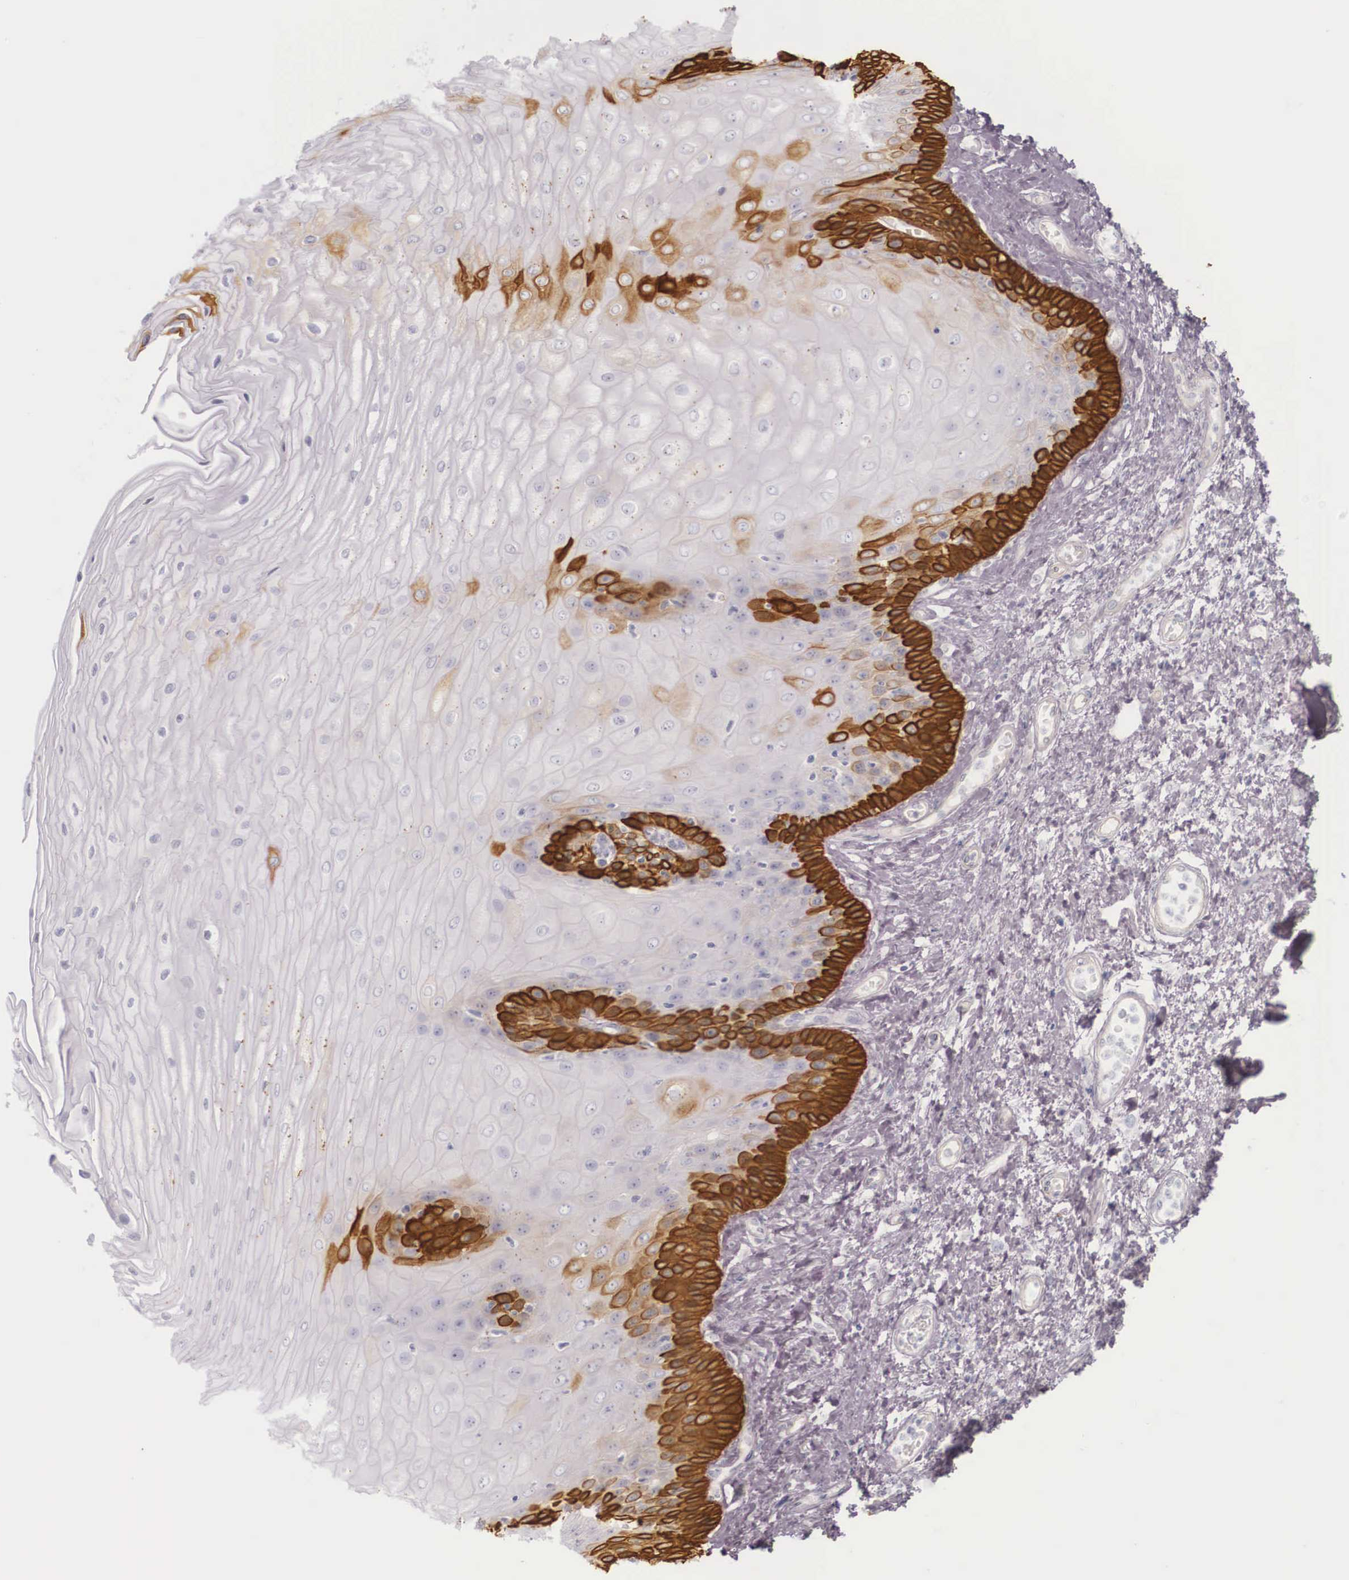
{"staining": {"intensity": "strong", "quantity": ">75%", "location": "cytoplasmic/membranous"}, "tissue": "esophagus", "cell_type": "Squamous epithelial cells", "image_type": "normal", "snomed": [{"axis": "morphology", "description": "Normal tissue, NOS"}, {"axis": "topography", "description": "Esophagus"}], "caption": "Esophagus stained with immunohistochemistry (IHC) demonstrates strong cytoplasmic/membranous expression in about >75% of squamous epithelial cells. The staining is performed using DAB brown chromogen to label protein expression. The nuclei are counter-stained blue using hematoxylin.", "gene": "KRT14", "patient": {"sex": "male", "age": 65}}